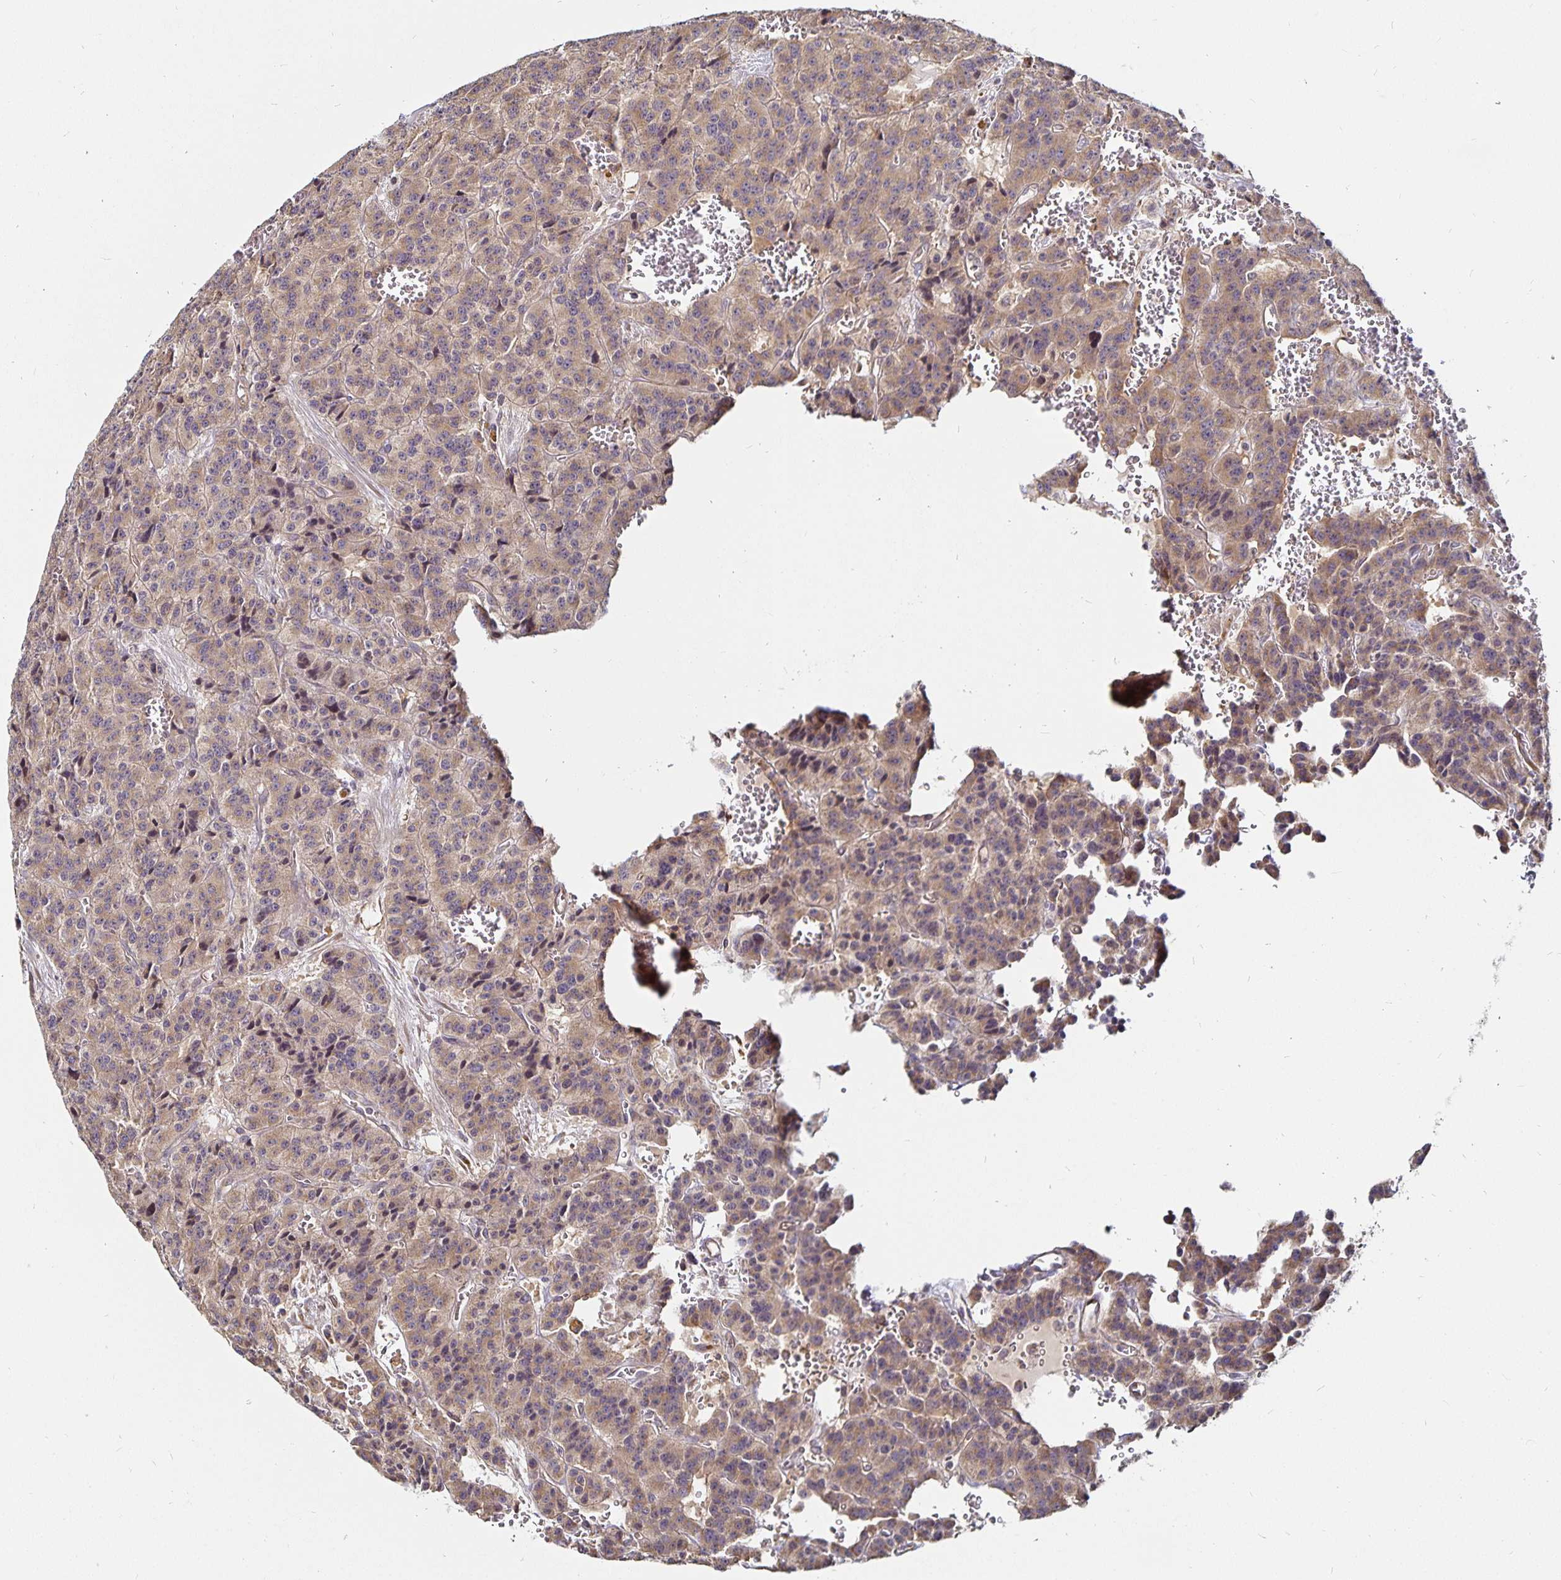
{"staining": {"intensity": "weak", "quantity": "25%-75%", "location": "cytoplasmic/membranous"}, "tissue": "carcinoid", "cell_type": "Tumor cells", "image_type": "cancer", "snomed": [{"axis": "morphology", "description": "Carcinoid, malignant, NOS"}, {"axis": "topography", "description": "Lung"}], "caption": "About 25%-75% of tumor cells in carcinoid show weak cytoplasmic/membranous protein staining as visualized by brown immunohistochemical staining.", "gene": "CYP27A1", "patient": {"sex": "female", "age": 71}}